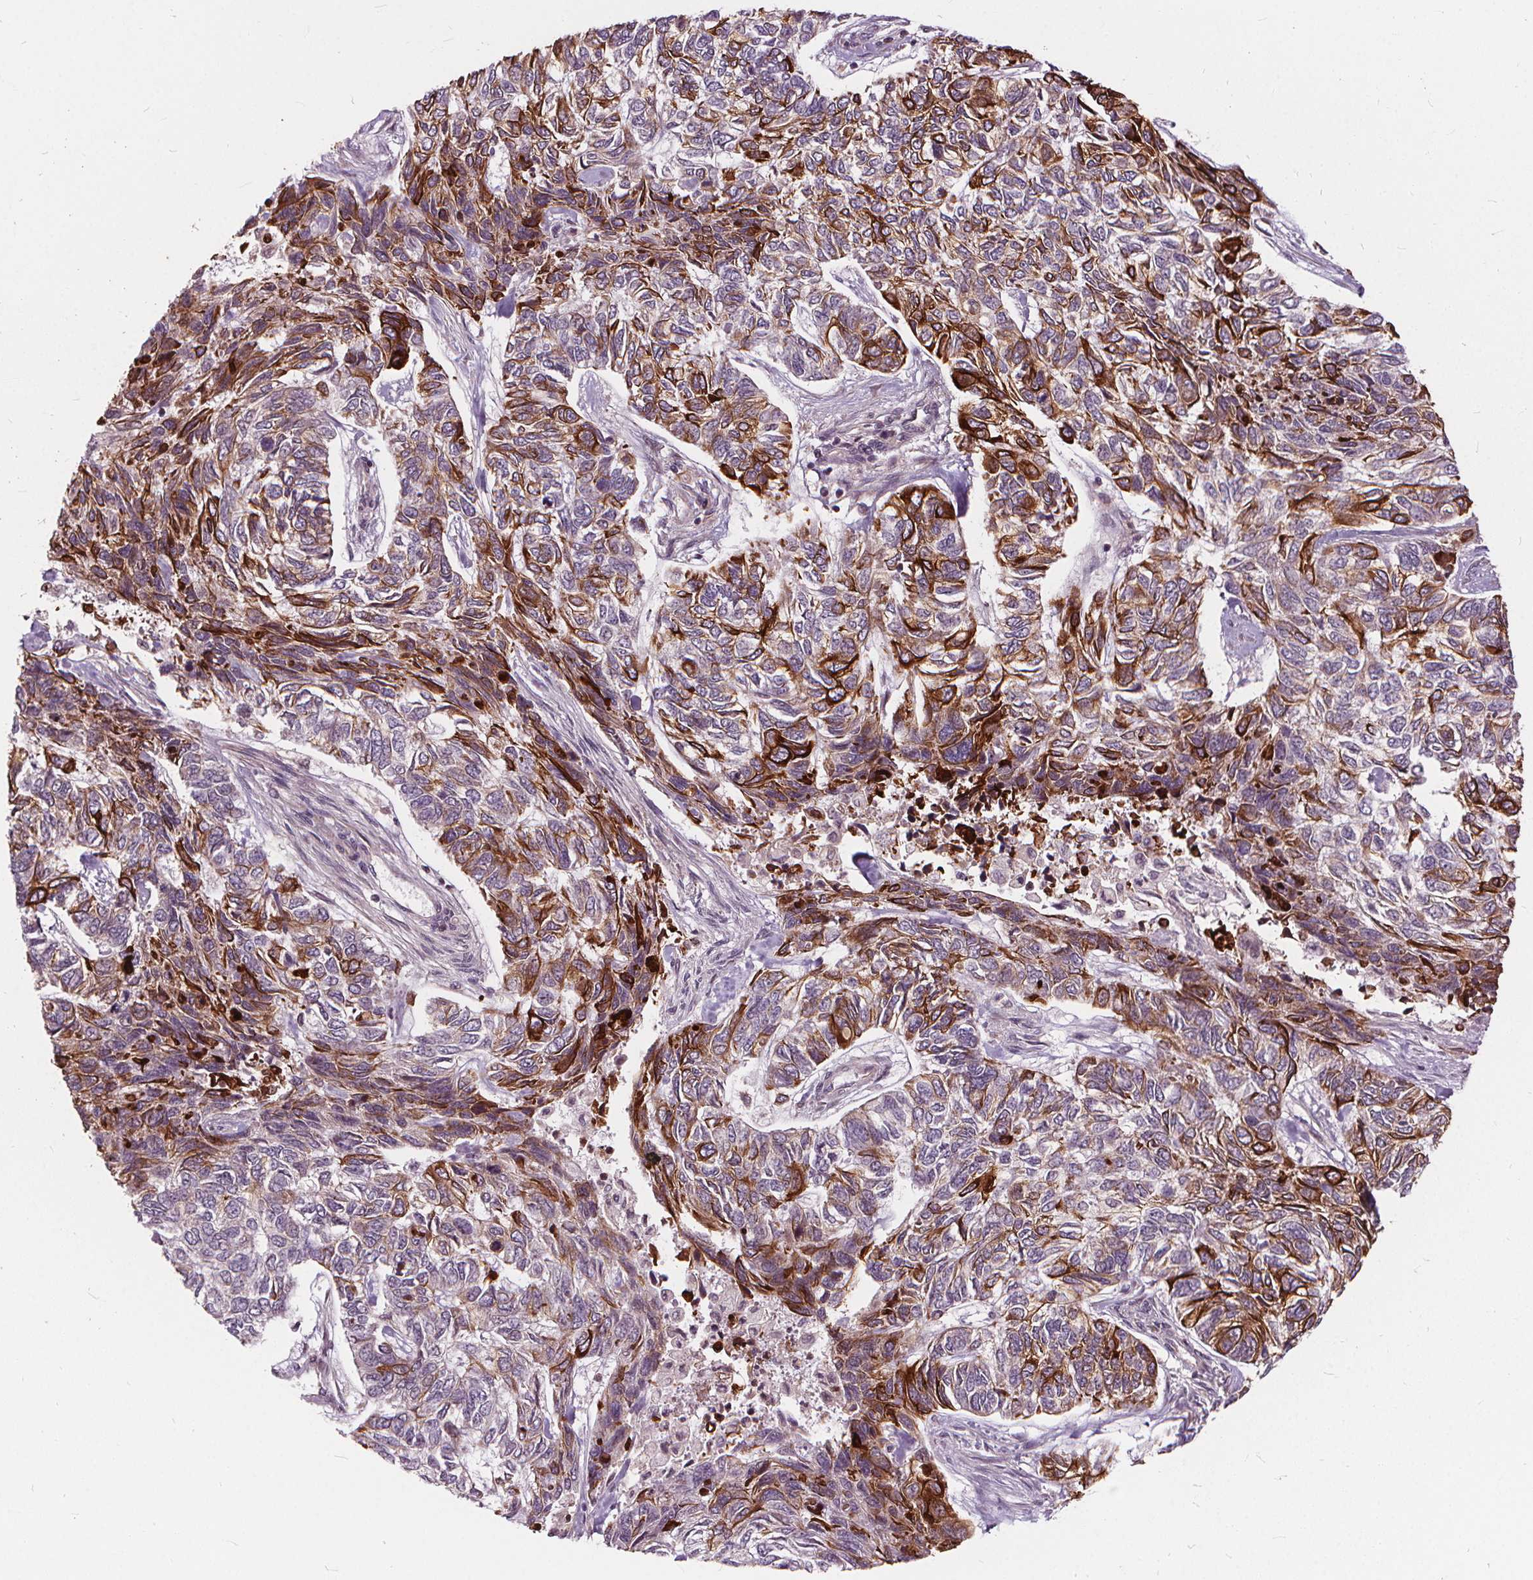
{"staining": {"intensity": "moderate", "quantity": "25%-75%", "location": "cytoplasmic/membranous"}, "tissue": "skin cancer", "cell_type": "Tumor cells", "image_type": "cancer", "snomed": [{"axis": "morphology", "description": "Basal cell carcinoma"}, {"axis": "topography", "description": "Skin"}], "caption": "Protein staining demonstrates moderate cytoplasmic/membranous staining in about 25%-75% of tumor cells in skin basal cell carcinoma. (Brightfield microscopy of DAB IHC at high magnification).", "gene": "INPP5E", "patient": {"sex": "female", "age": 65}}